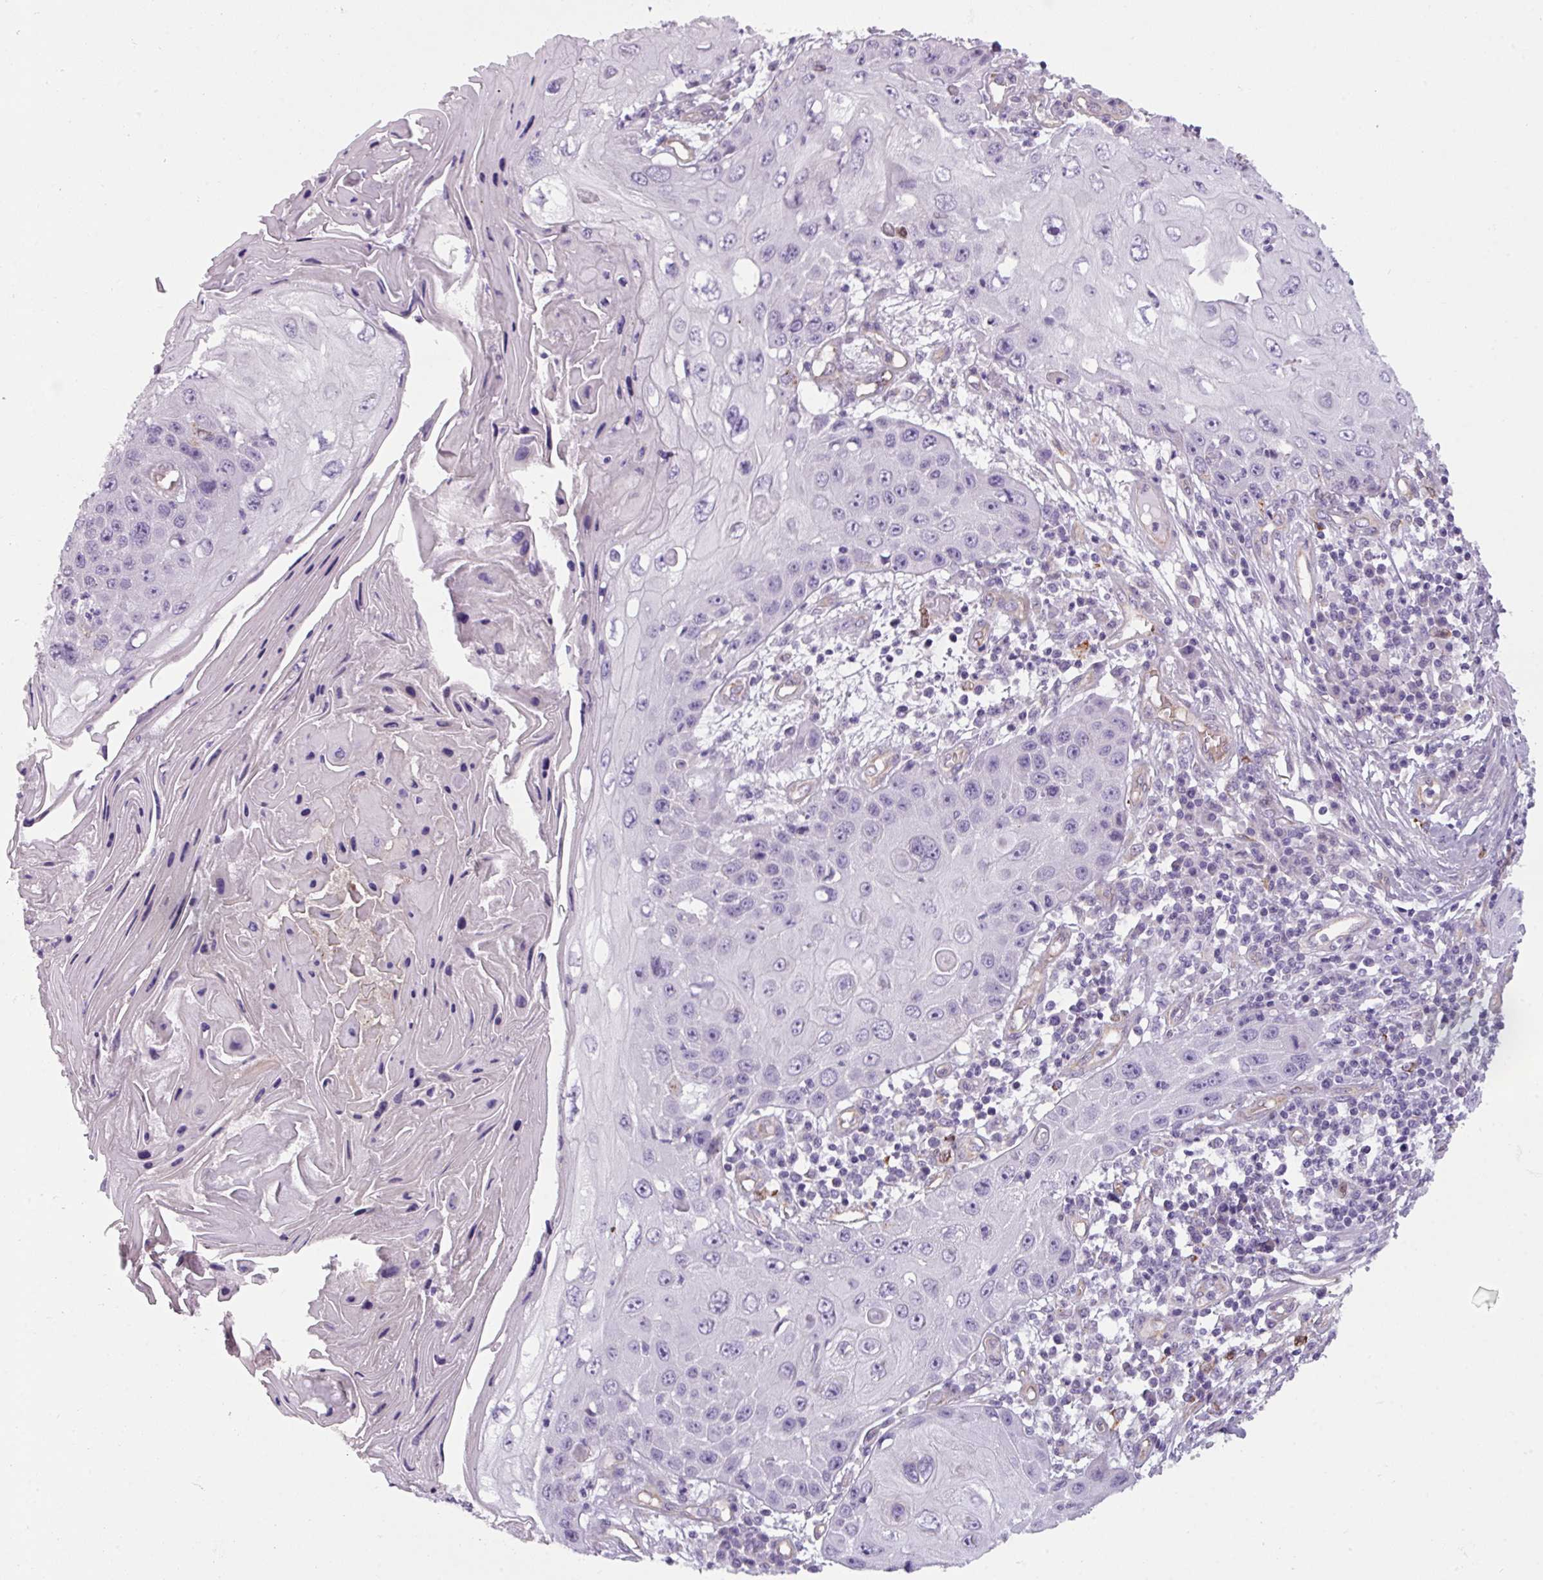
{"staining": {"intensity": "negative", "quantity": "none", "location": "none"}, "tissue": "skin cancer", "cell_type": "Tumor cells", "image_type": "cancer", "snomed": [{"axis": "morphology", "description": "Squamous cell carcinoma, NOS"}, {"axis": "topography", "description": "Skin"}, {"axis": "topography", "description": "Vulva"}], "caption": "Human skin cancer stained for a protein using immunohistochemistry shows no expression in tumor cells.", "gene": "BUD23", "patient": {"sex": "female", "age": 44}}